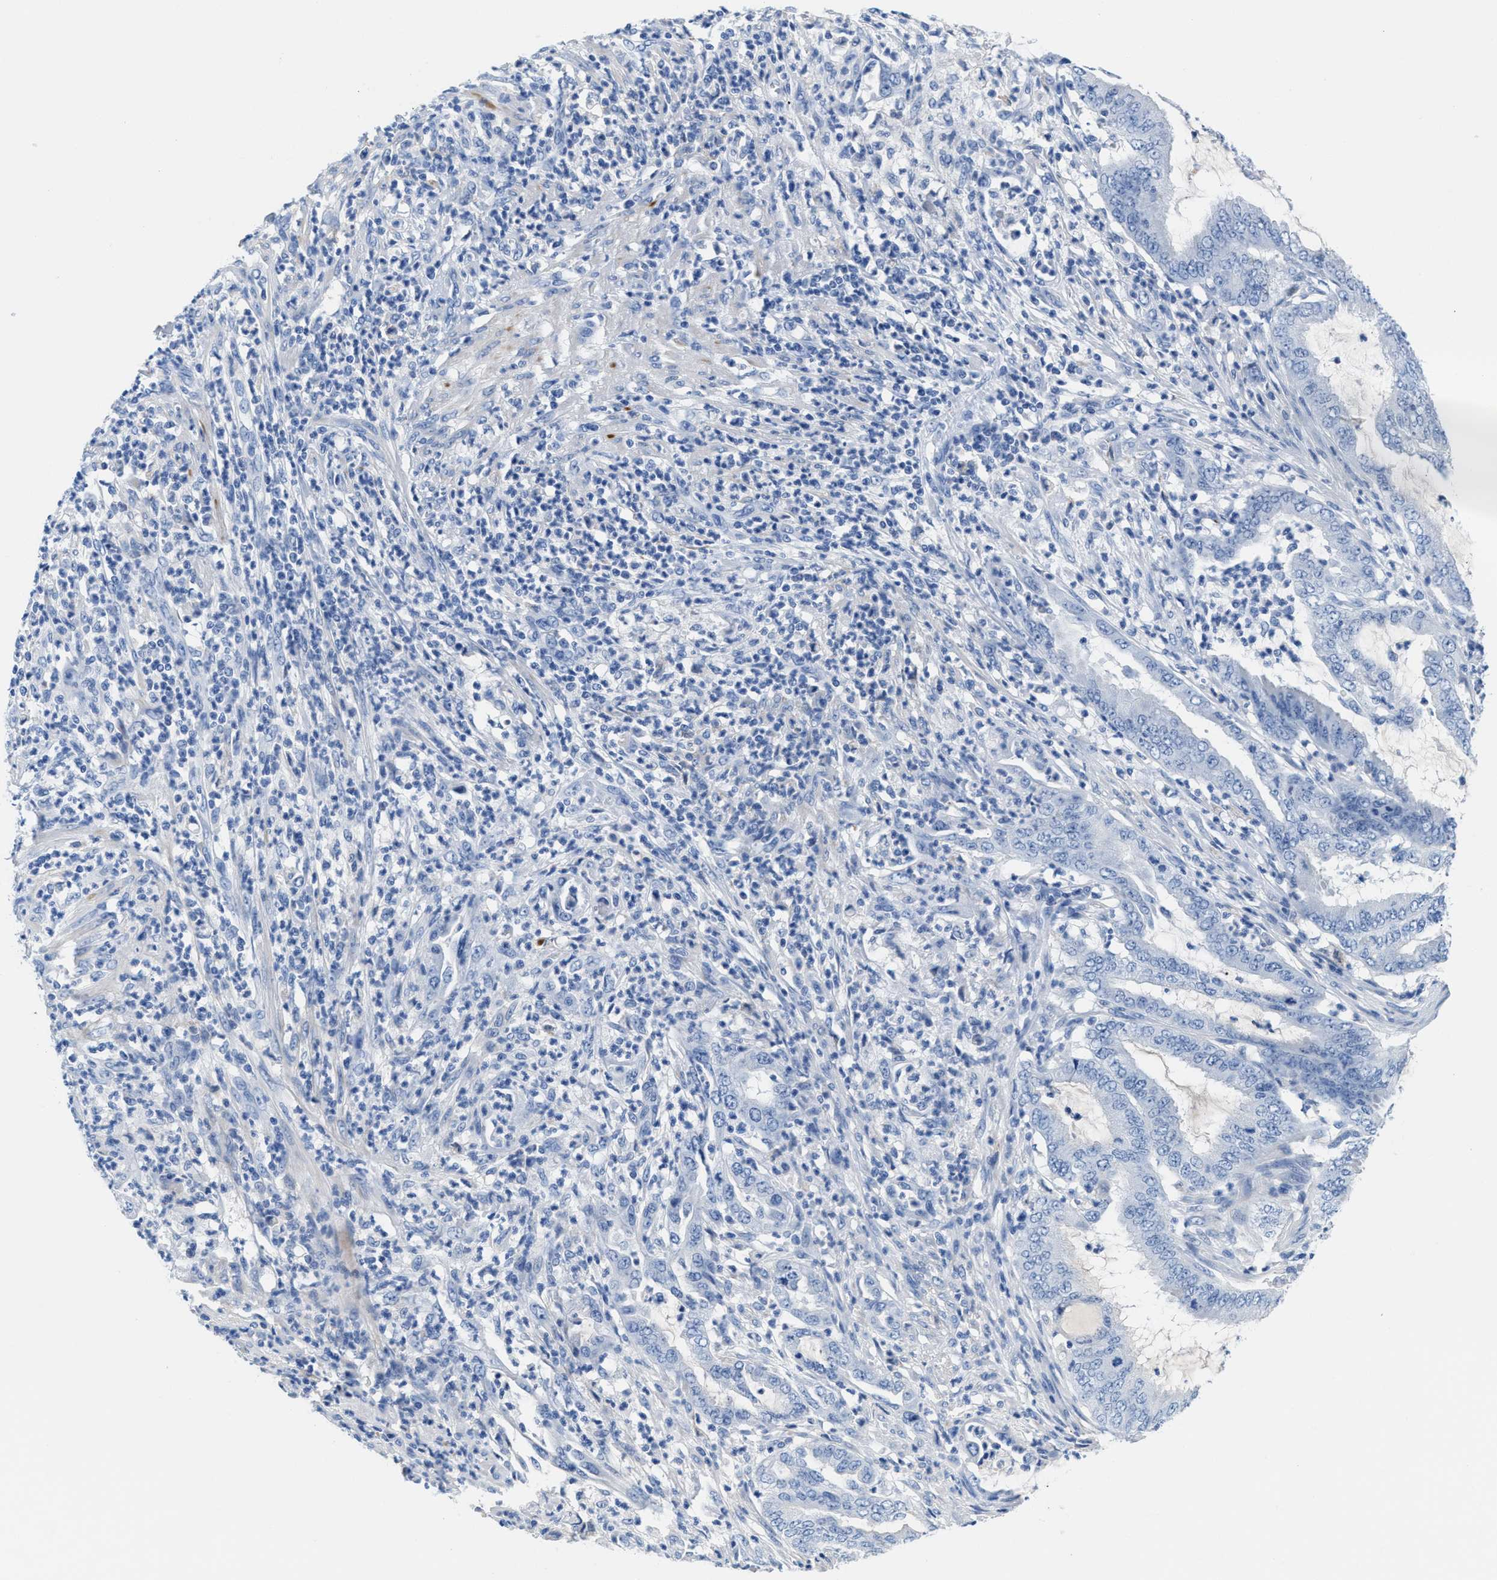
{"staining": {"intensity": "negative", "quantity": "none", "location": "none"}, "tissue": "endometrial cancer", "cell_type": "Tumor cells", "image_type": "cancer", "snomed": [{"axis": "morphology", "description": "Adenocarcinoma, NOS"}, {"axis": "topography", "description": "Endometrium"}], "caption": "Histopathology image shows no significant protein staining in tumor cells of endometrial cancer (adenocarcinoma).", "gene": "SLFN13", "patient": {"sex": "female", "age": 51}}